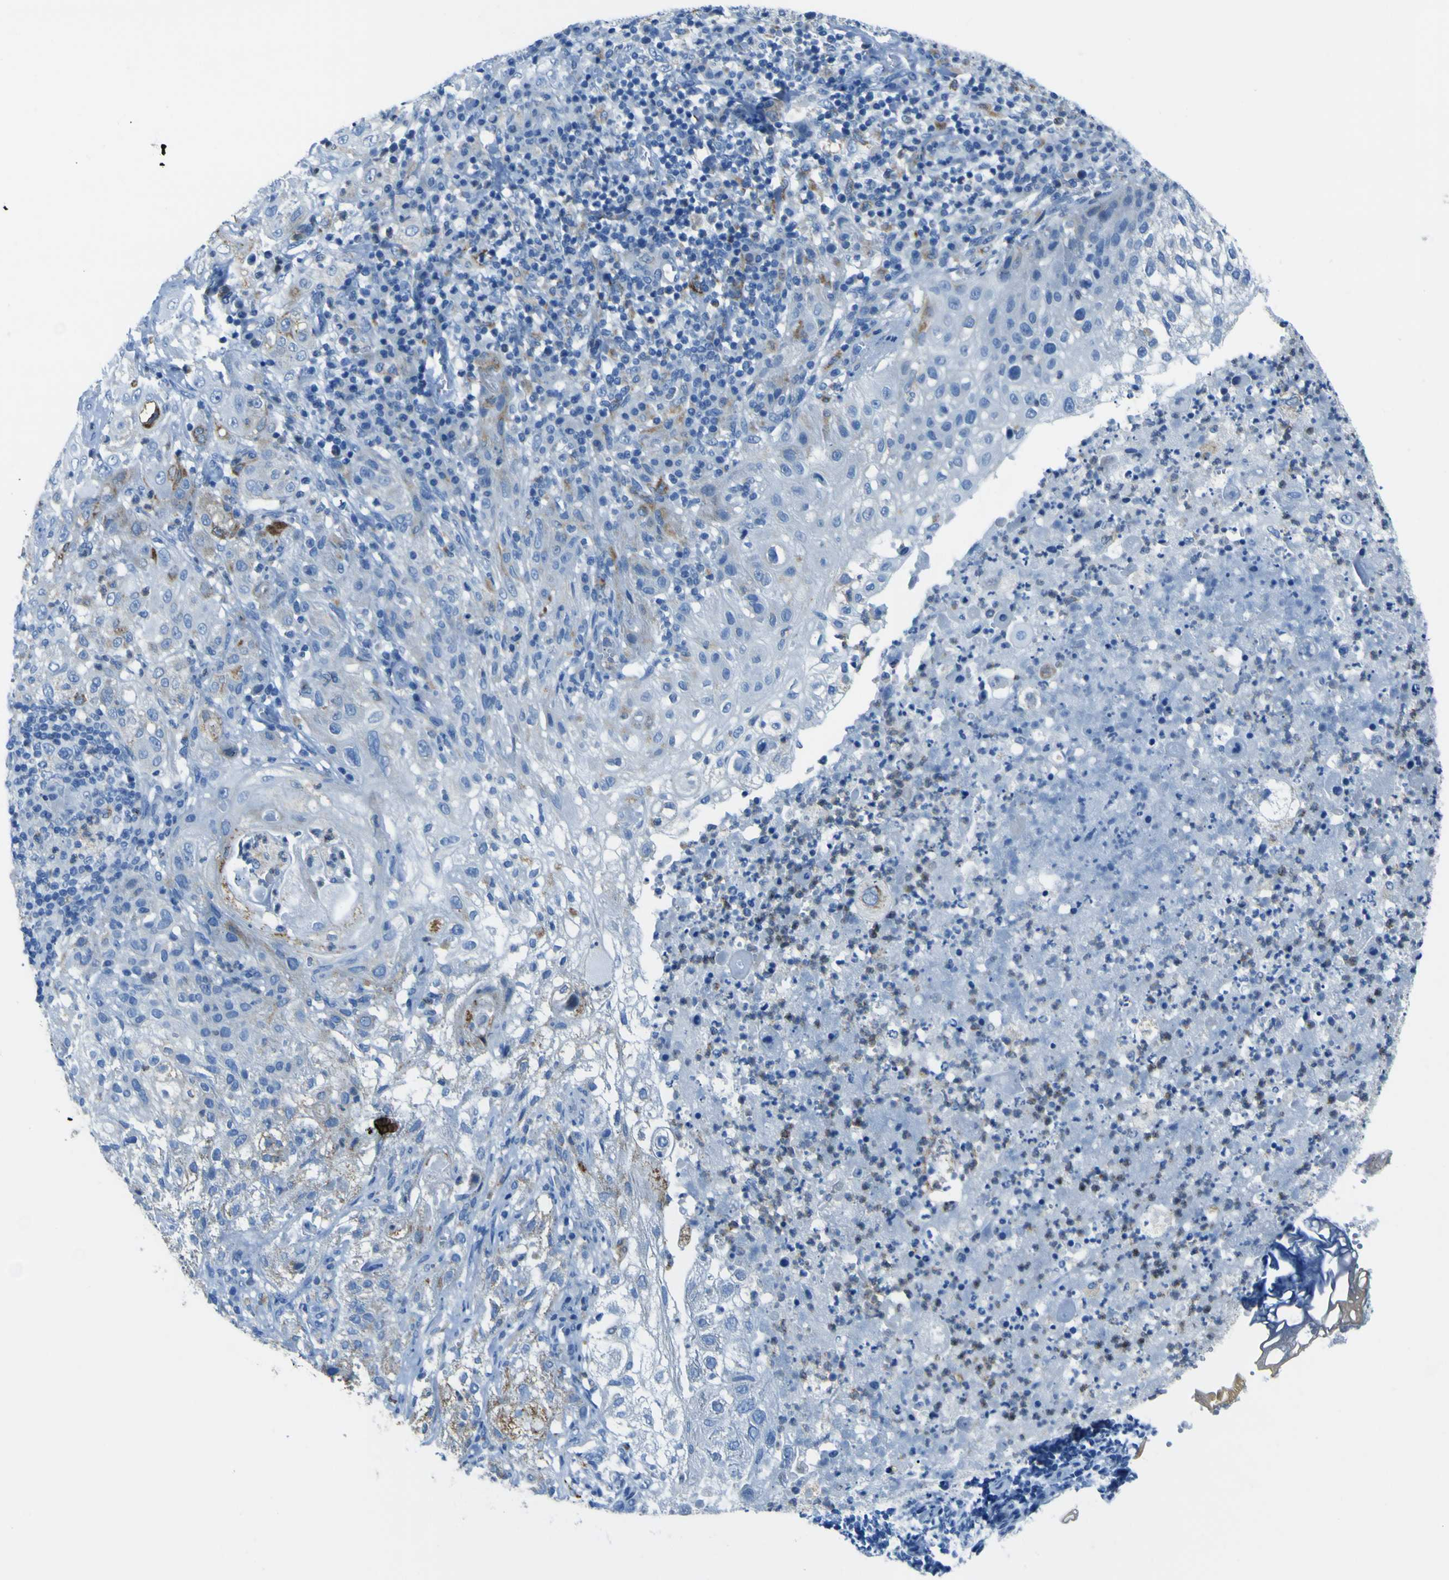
{"staining": {"intensity": "weak", "quantity": "<25%", "location": "cytoplasmic/membranous"}, "tissue": "lung cancer", "cell_type": "Tumor cells", "image_type": "cancer", "snomed": [{"axis": "morphology", "description": "Inflammation, NOS"}, {"axis": "morphology", "description": "Squamous cell carcinoma, NOS"}, {"axis": "topography", "description": "Lymph node"}, {"axis": "topography", "description": "Soft tissue"}, {"axis": "topography", "description": "Lung"}], "caption": "The photomicrograph reveals no staining of tumor cells in lung cancer. (DAB immunohistochemistry (IHC) visualized using brightfield microscopy, high magnification).", "gene": "ACSL1", "patient": {"sex": "male", "age": 66}}